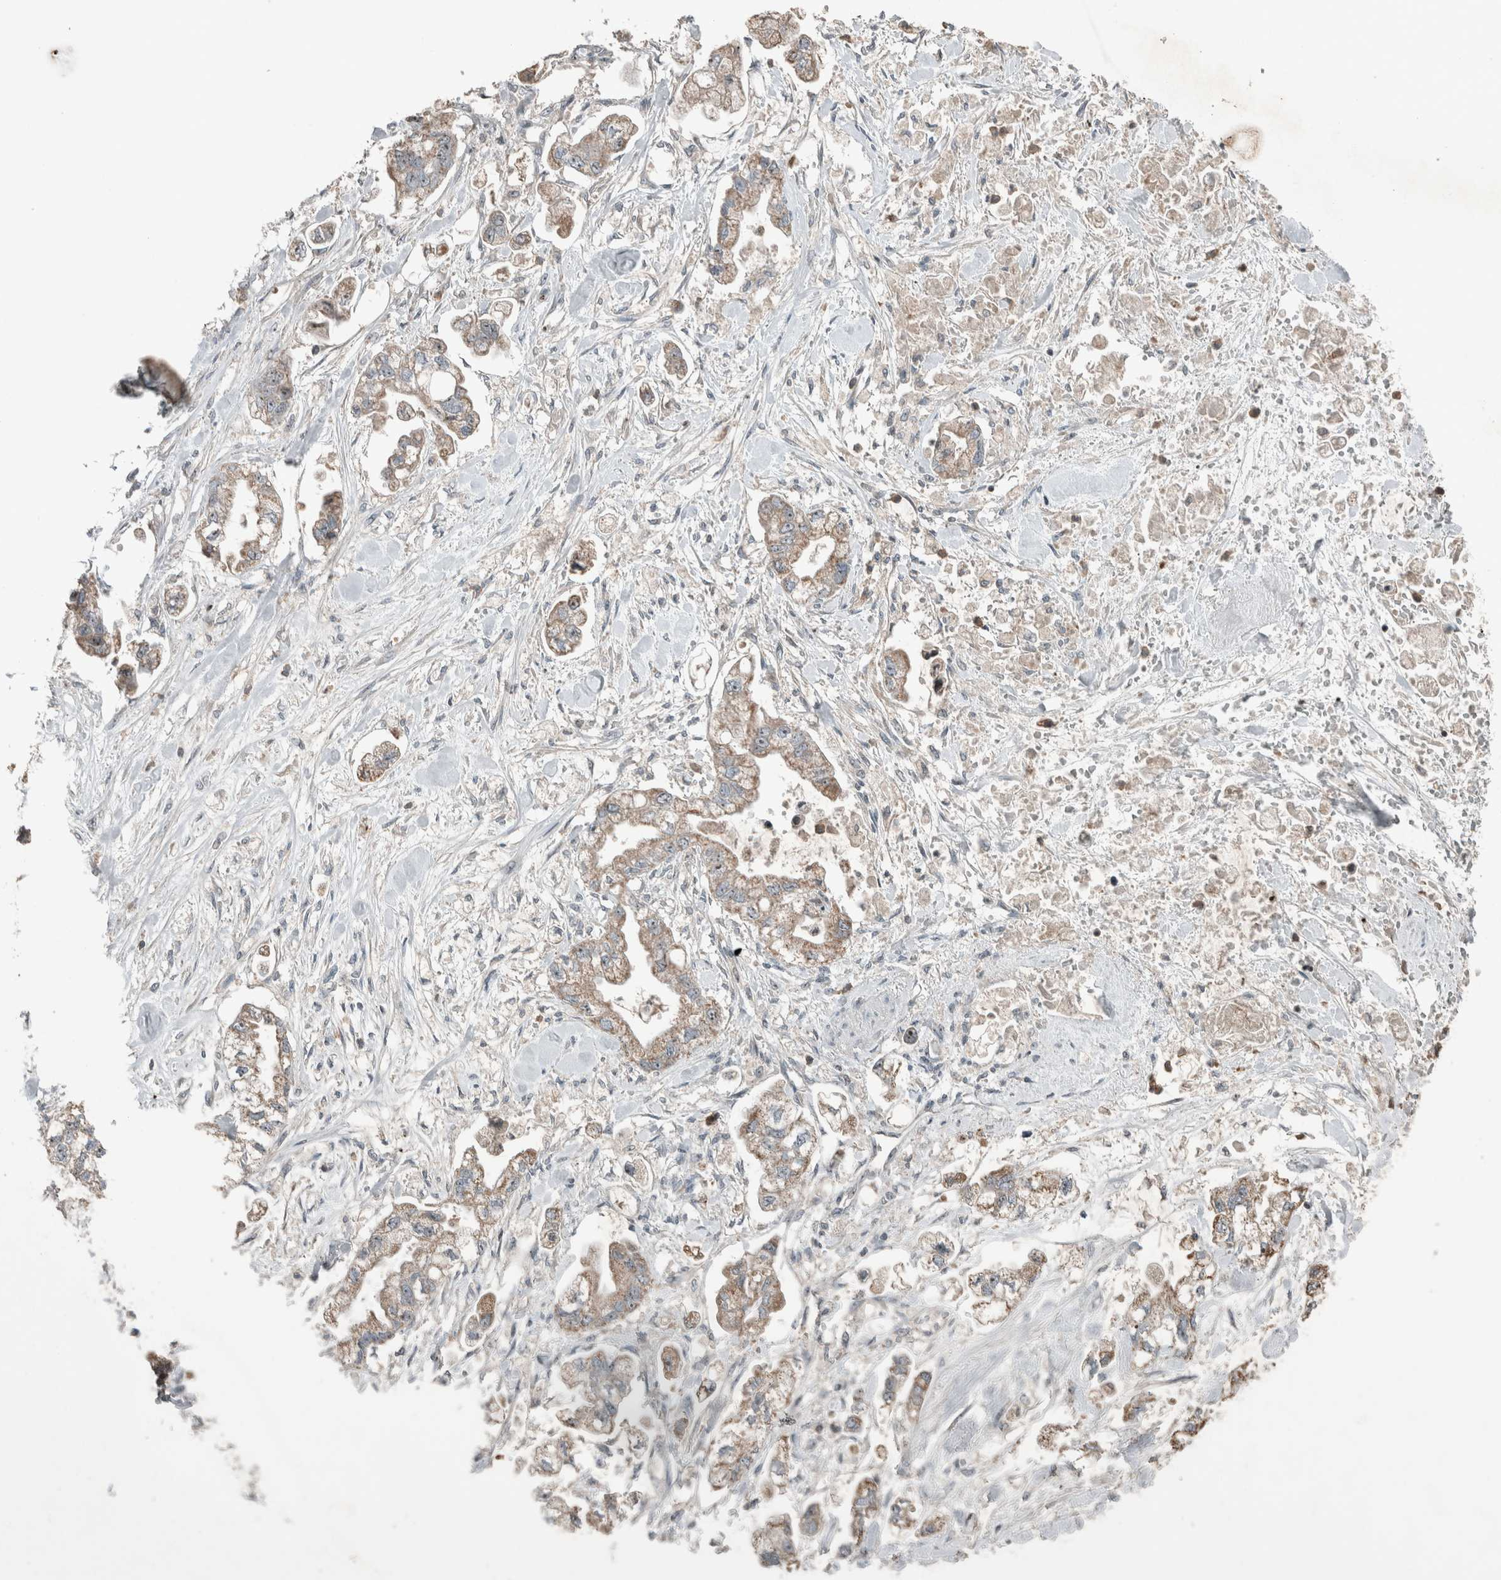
{"staining": {"intensity": "moderate", "quantity": ">75%", "location": "cytoplasmic/membranous,nuclear"}, "tissue": "stomach cancer", "cell_type": "Tumor cells", "image_type": "cancer", "snomed": [{"axis": "morphology", "description": "Normal tissue, NOS"}, {"axis": "morphology", "description": "Adenocarcinoma, NOS"}, {"axis": "topography", "description": "Stomach"}], "caption": "Tumor cells show moderate cytoplasmic/membranous and nuclear expression in about >75% of cells in adenocarcinoma (stomach).", "gene": "RPF1", "patient": {"sex": "male", "age": 62}}